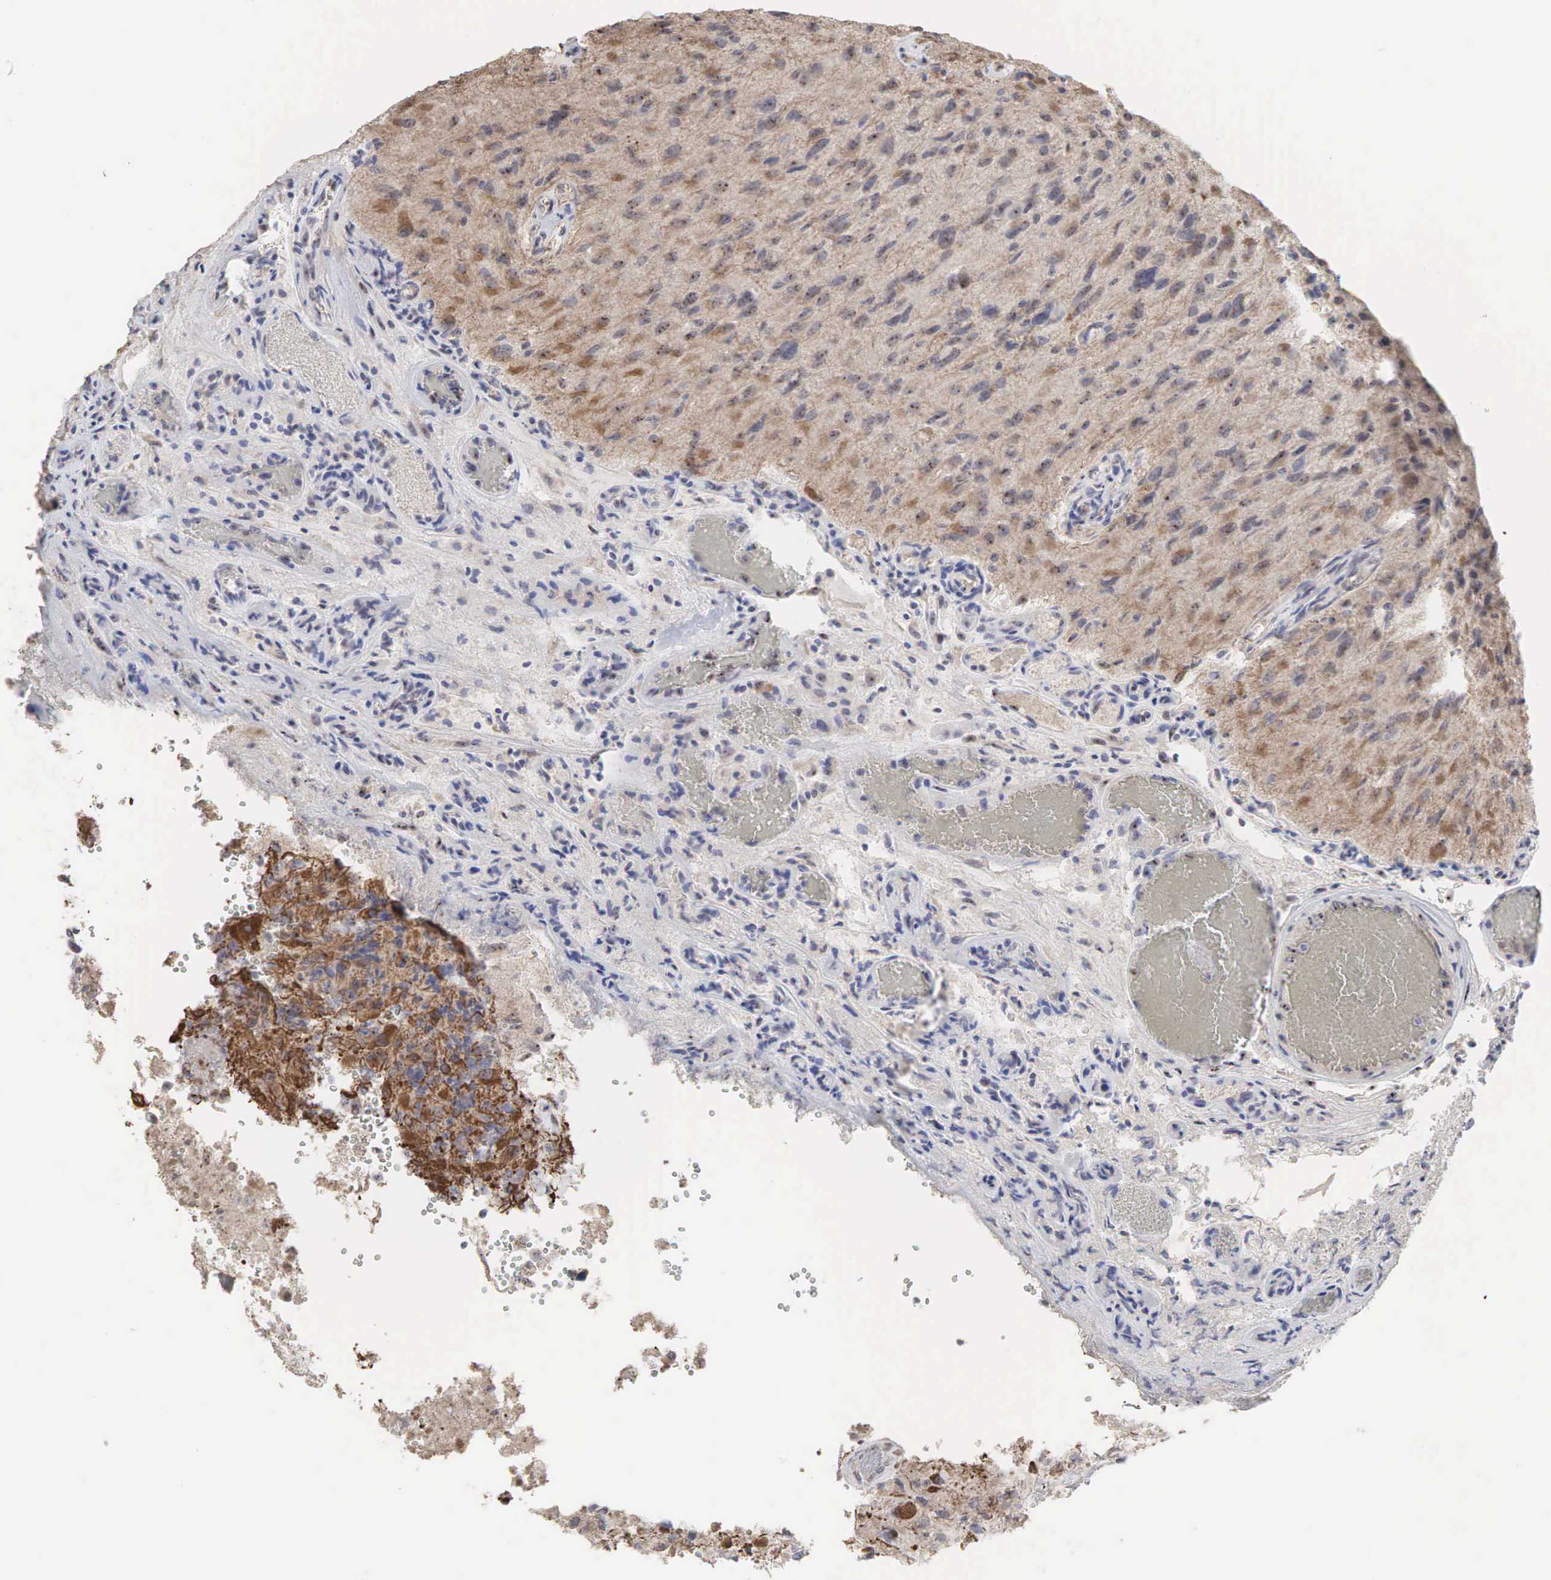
{"staining": {"intensity": "moderate", "quantity": ">75%", "location": "cytoplasmic/membranous,nuclear"}, "tissue": "glioma", "cell_type": "Tumor cells", "image_type": "cancer", "snomed": [{"axis": "morphology", "description": "Glioma, malignant, High grade"}, {"axis": "topography", "description": "Brain"}], "caption": "Malignant high-grade glioma stained for a protein (brown) exhibits moderate cytoplasmic/membranous and nuclear positive expression in about >75% of tumor cells.", "gene": "DKC1", "patient": {"sex": "male", "age": 69}}